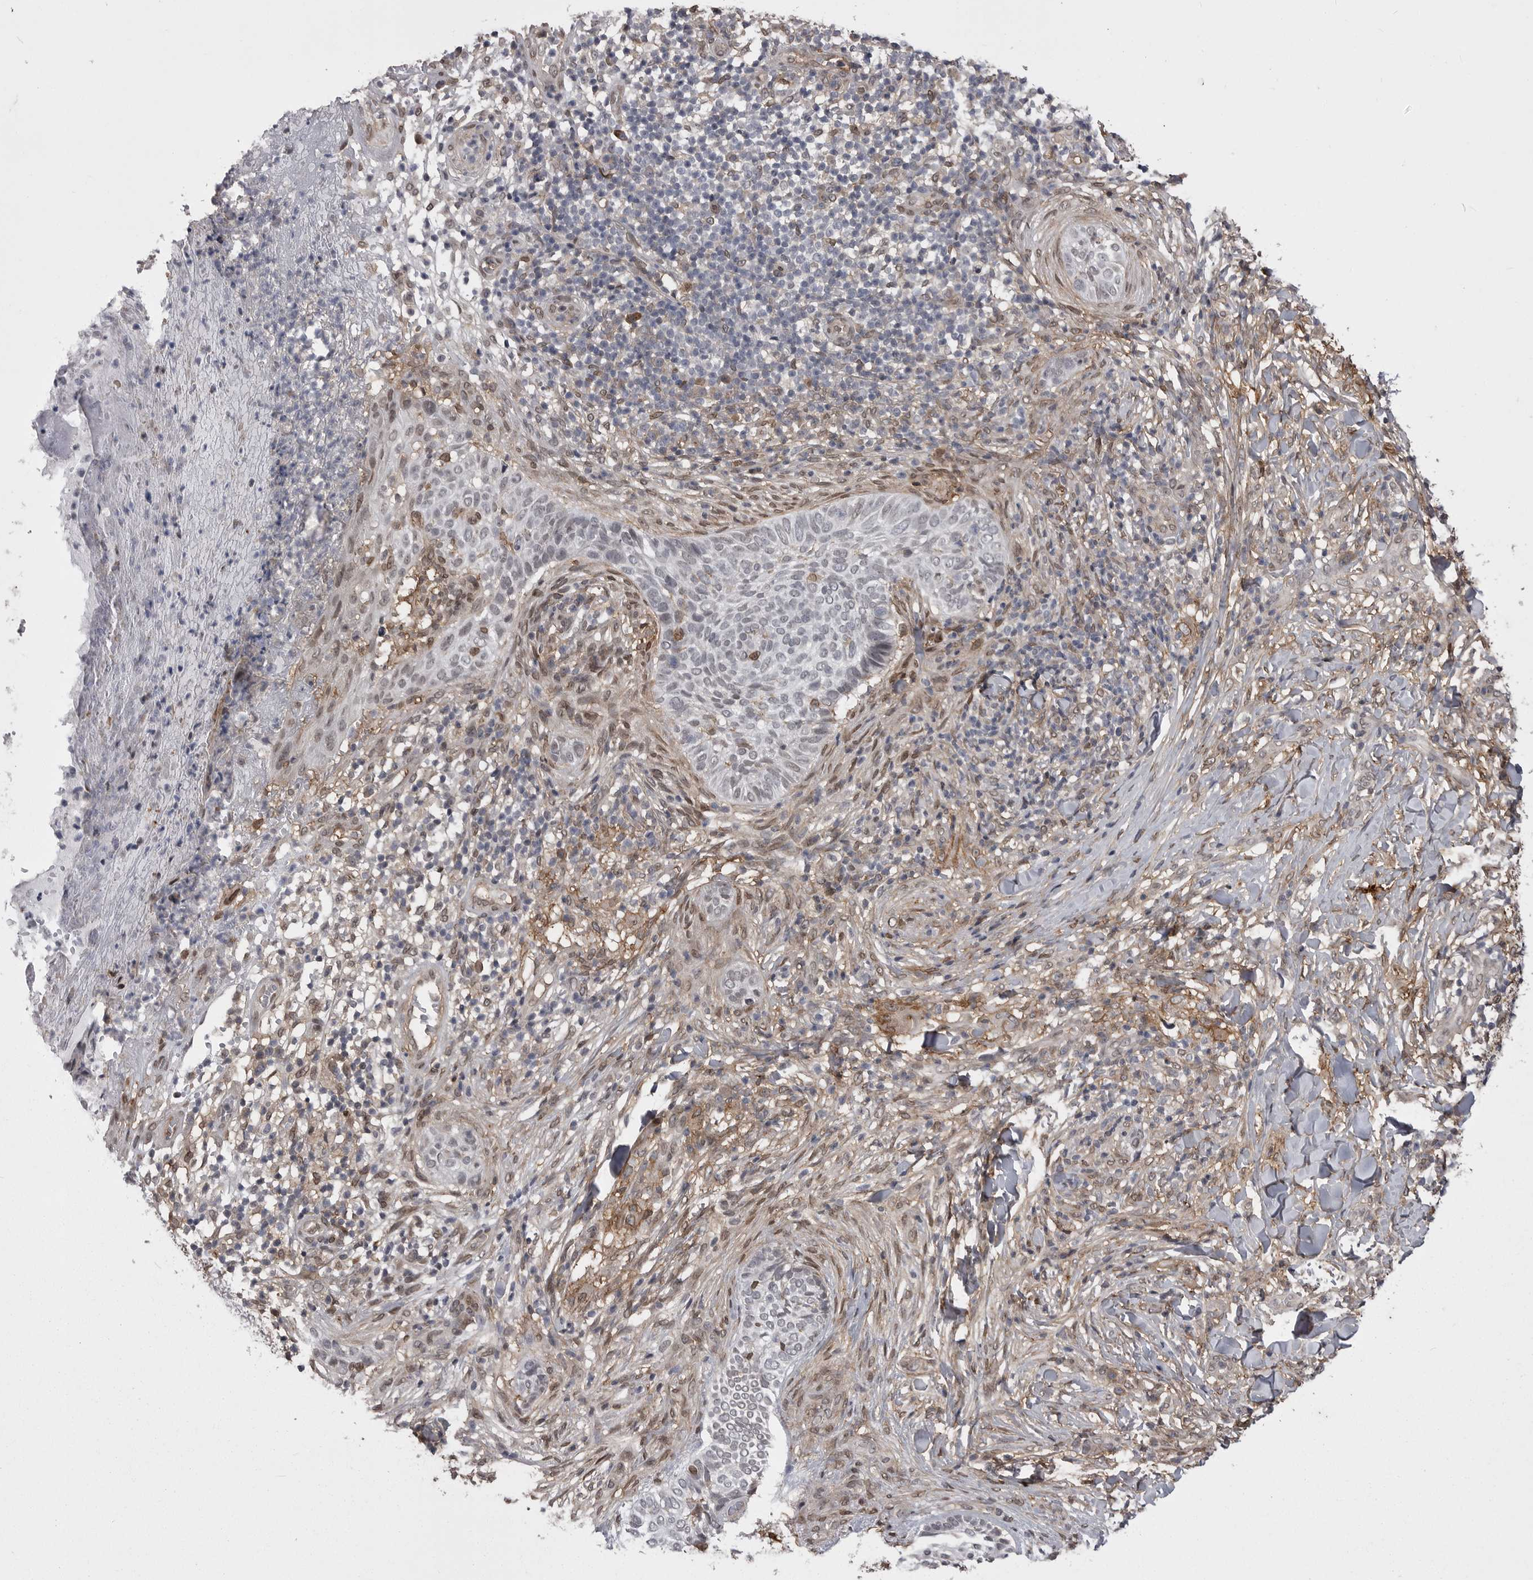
{"staining": {"intensity": "negative", "quantity": "none", "location": "none"}, "tissue": "skin cancer", "cell_type": "Tumor cells", "image_type": "cancer", "snomed": [{"axis": "morphology", "description": "Normal tissue, NOS"}, {"axis": "morphology", "description": "Basal cell carcinoma"}, {"axis": "topography", "description": "Skin"}], "caption": "Basal cell carcinoma (skin) stained for a protein using immunohistochemistry (IHC) demonstrates no positivity tumor cells.", "gene": "ABL1", "patient": {"sex": "male", "age": 67}}